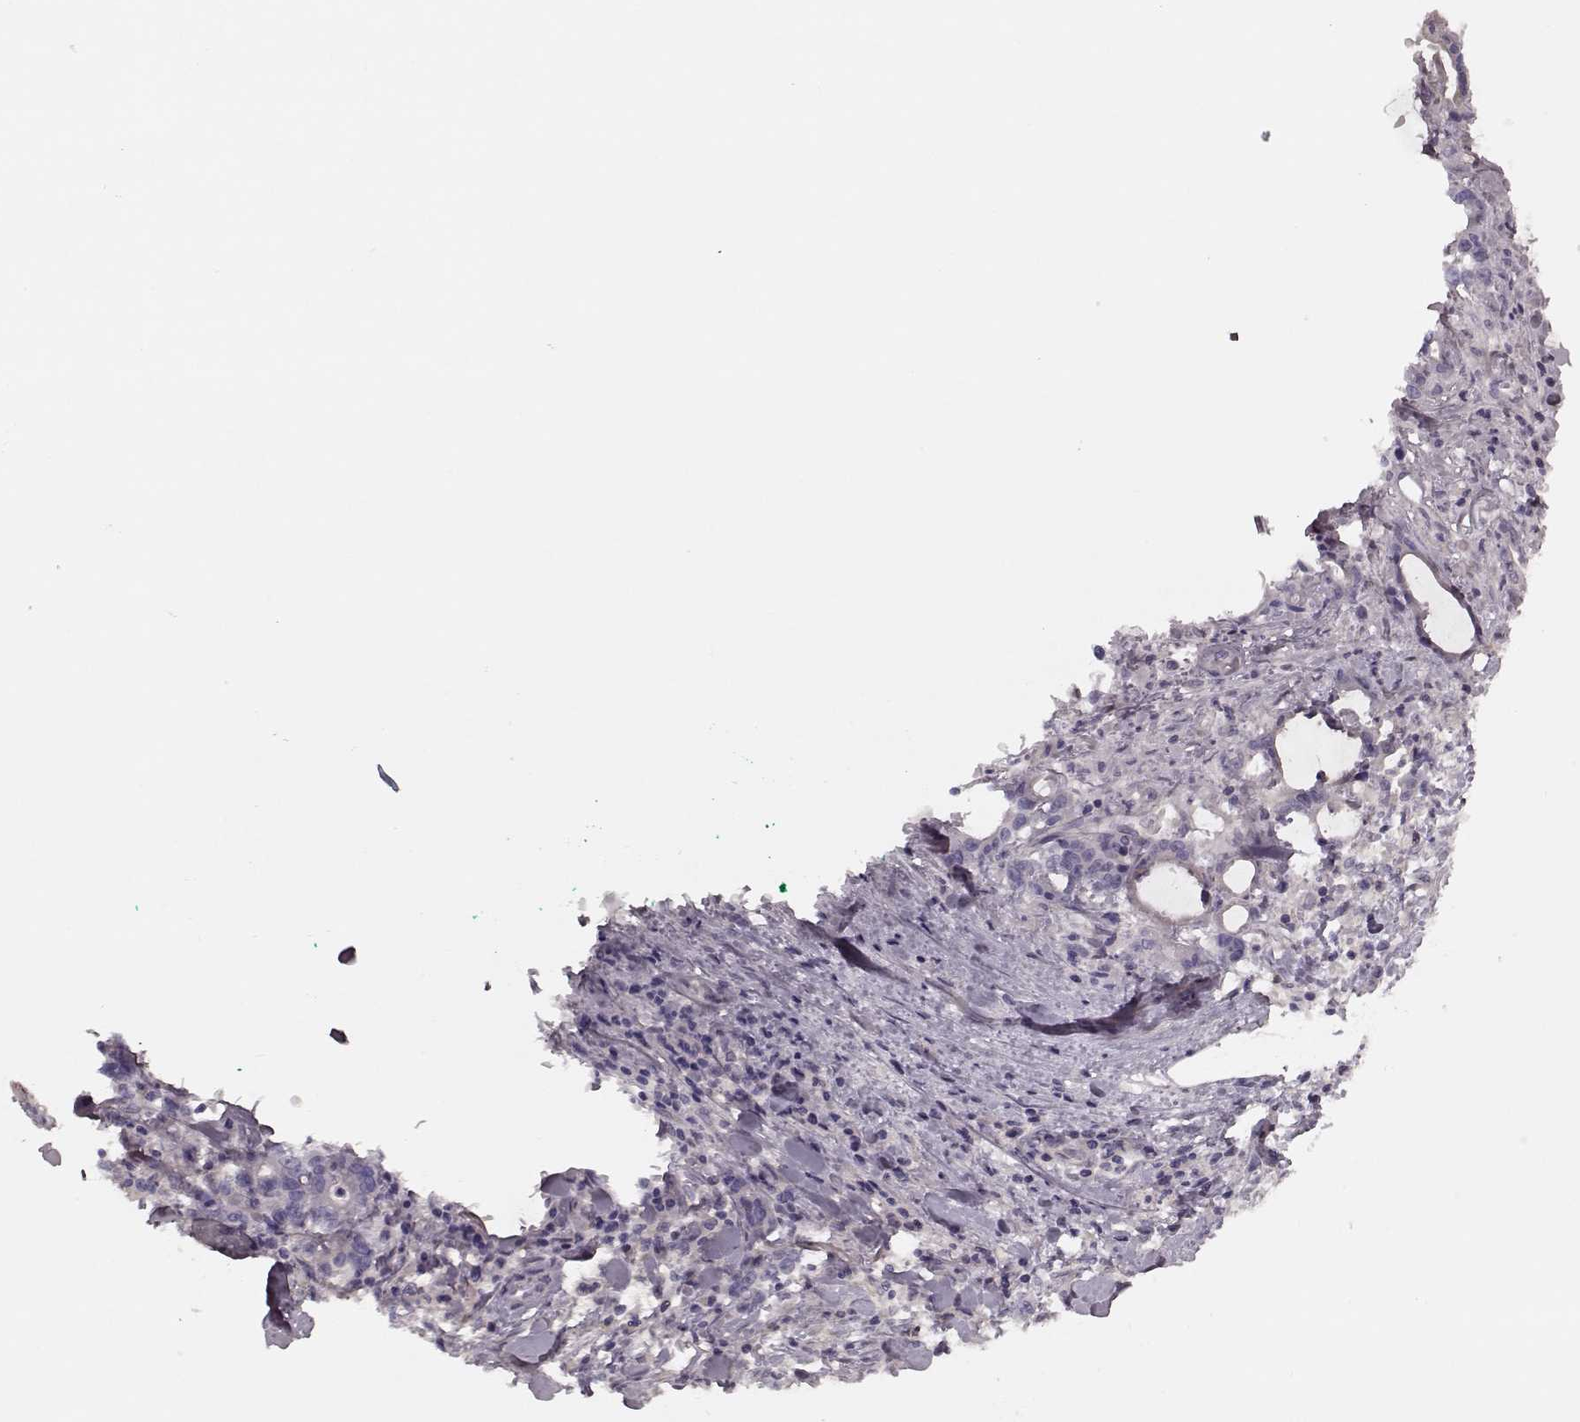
{"staining": {"intensity": "negative", "quantity": "none", "location": "none"}, "tissue": "stomach cancer", "cell_type": "Tumor cells", "image_type": "cancer", "snomed": [{"axis": "morphology", "description": "Adenocarcinoma, NOS"}, {"axis": "topography", "description": "Stomach, upper"}], "caption": "This is a micrograph of immunohistochemistry staining of stomach cancer (adenocarcinoma), which shows no staining in tumor cells. (Stains: DAB immunohistochemistry with hematoxylin counter stain, Microscopy: brightfield microscopy at high magnification).", "gene": "MTR", "patient": {"sex": "male", "age": 68}}